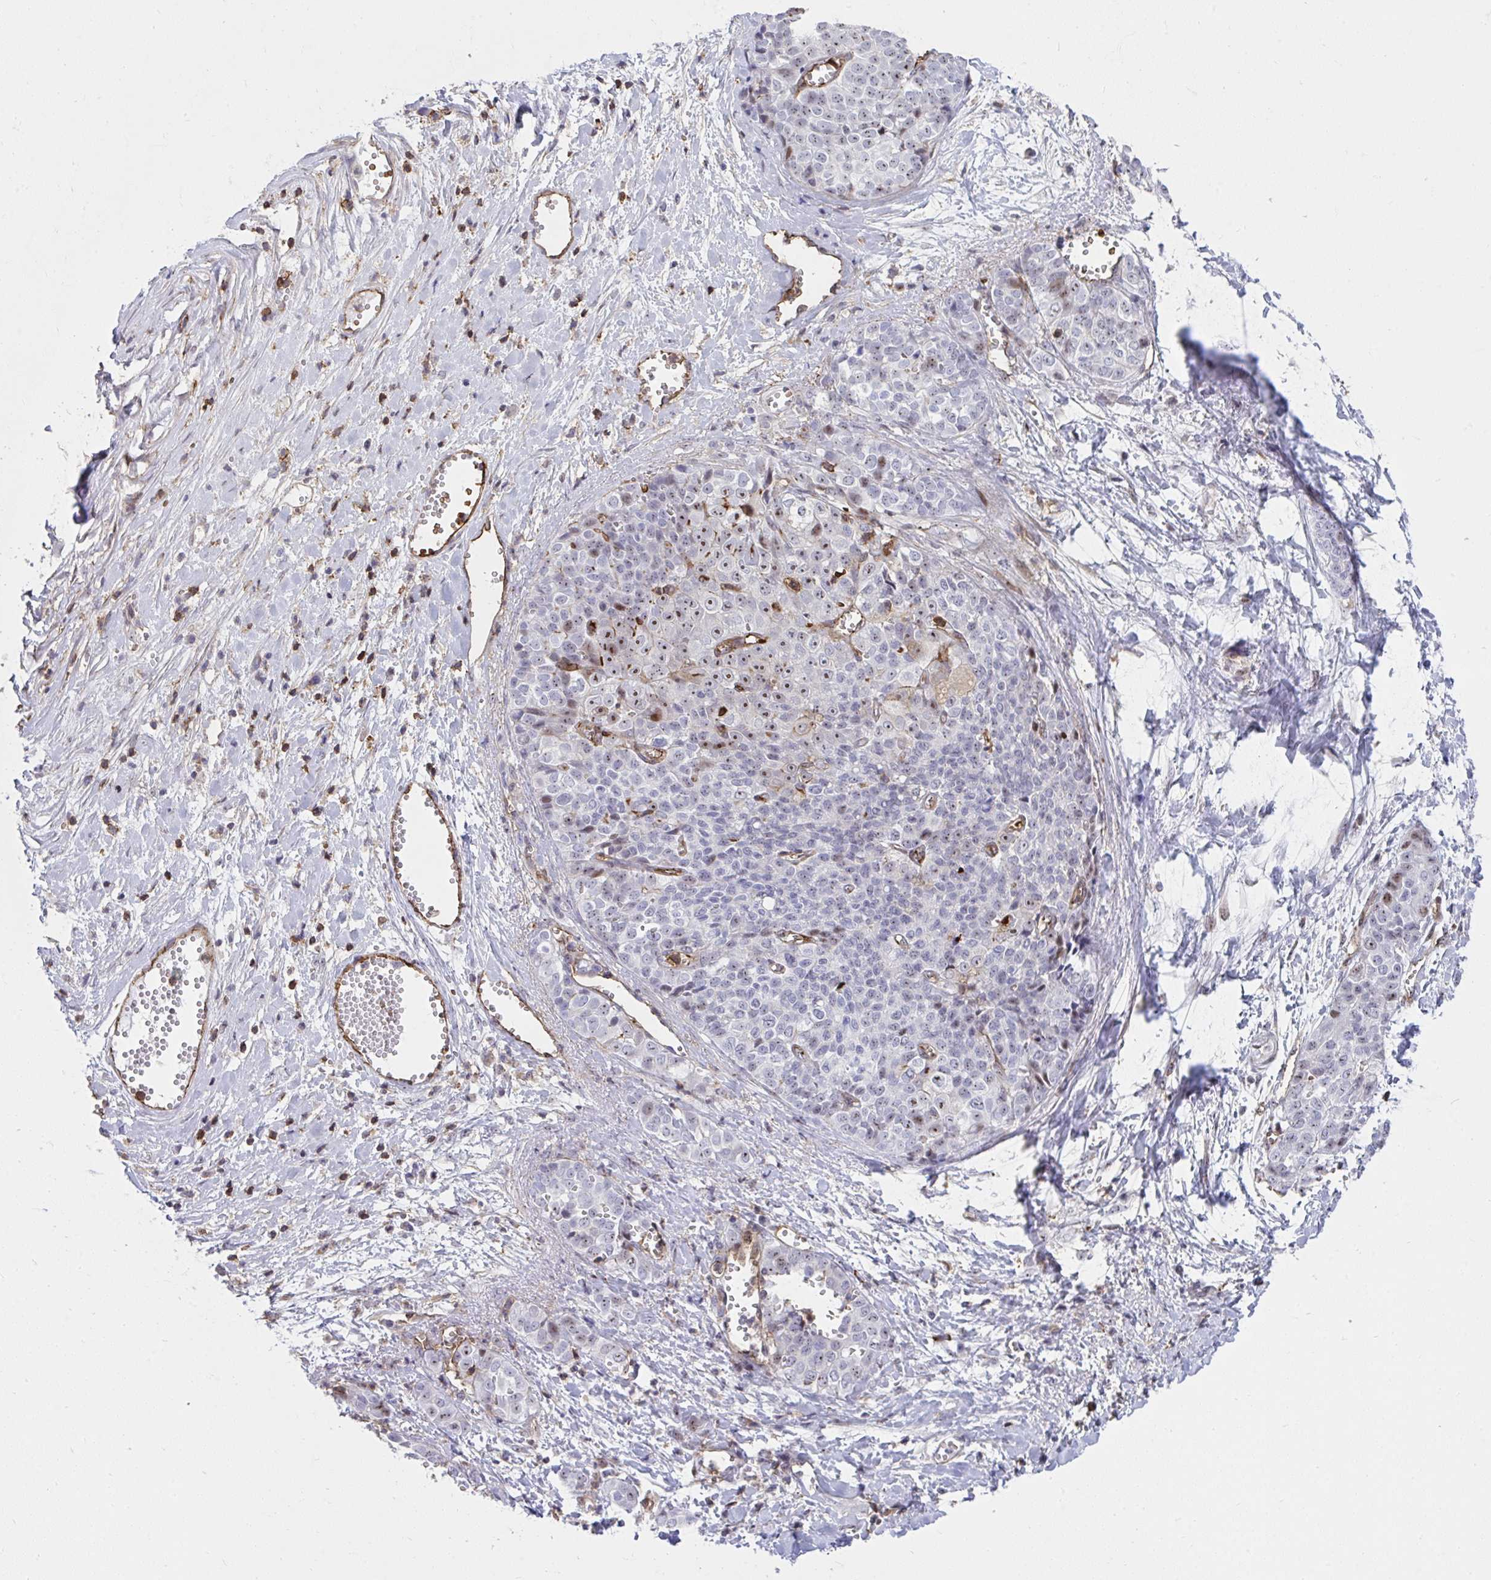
{"staining": {"intensity": "moderate", "quantity": "<25%", "location": "nuclear"}, "tissue": "liver cancer", "cell_type": "Tumor cells", "image_type": "cancer", "snomed": [{"axis": "morphology", "description": "Cholangiocarcinoma"}, {"axis": "topography", "description": "Liver"}], "caption": "Protein staining demonstrates moderate nuclear positivity in approximately <25% of tumor cells in liver cancer.", "gene": "FOXN3", "patient": {"sex": "female", "age": 77}}